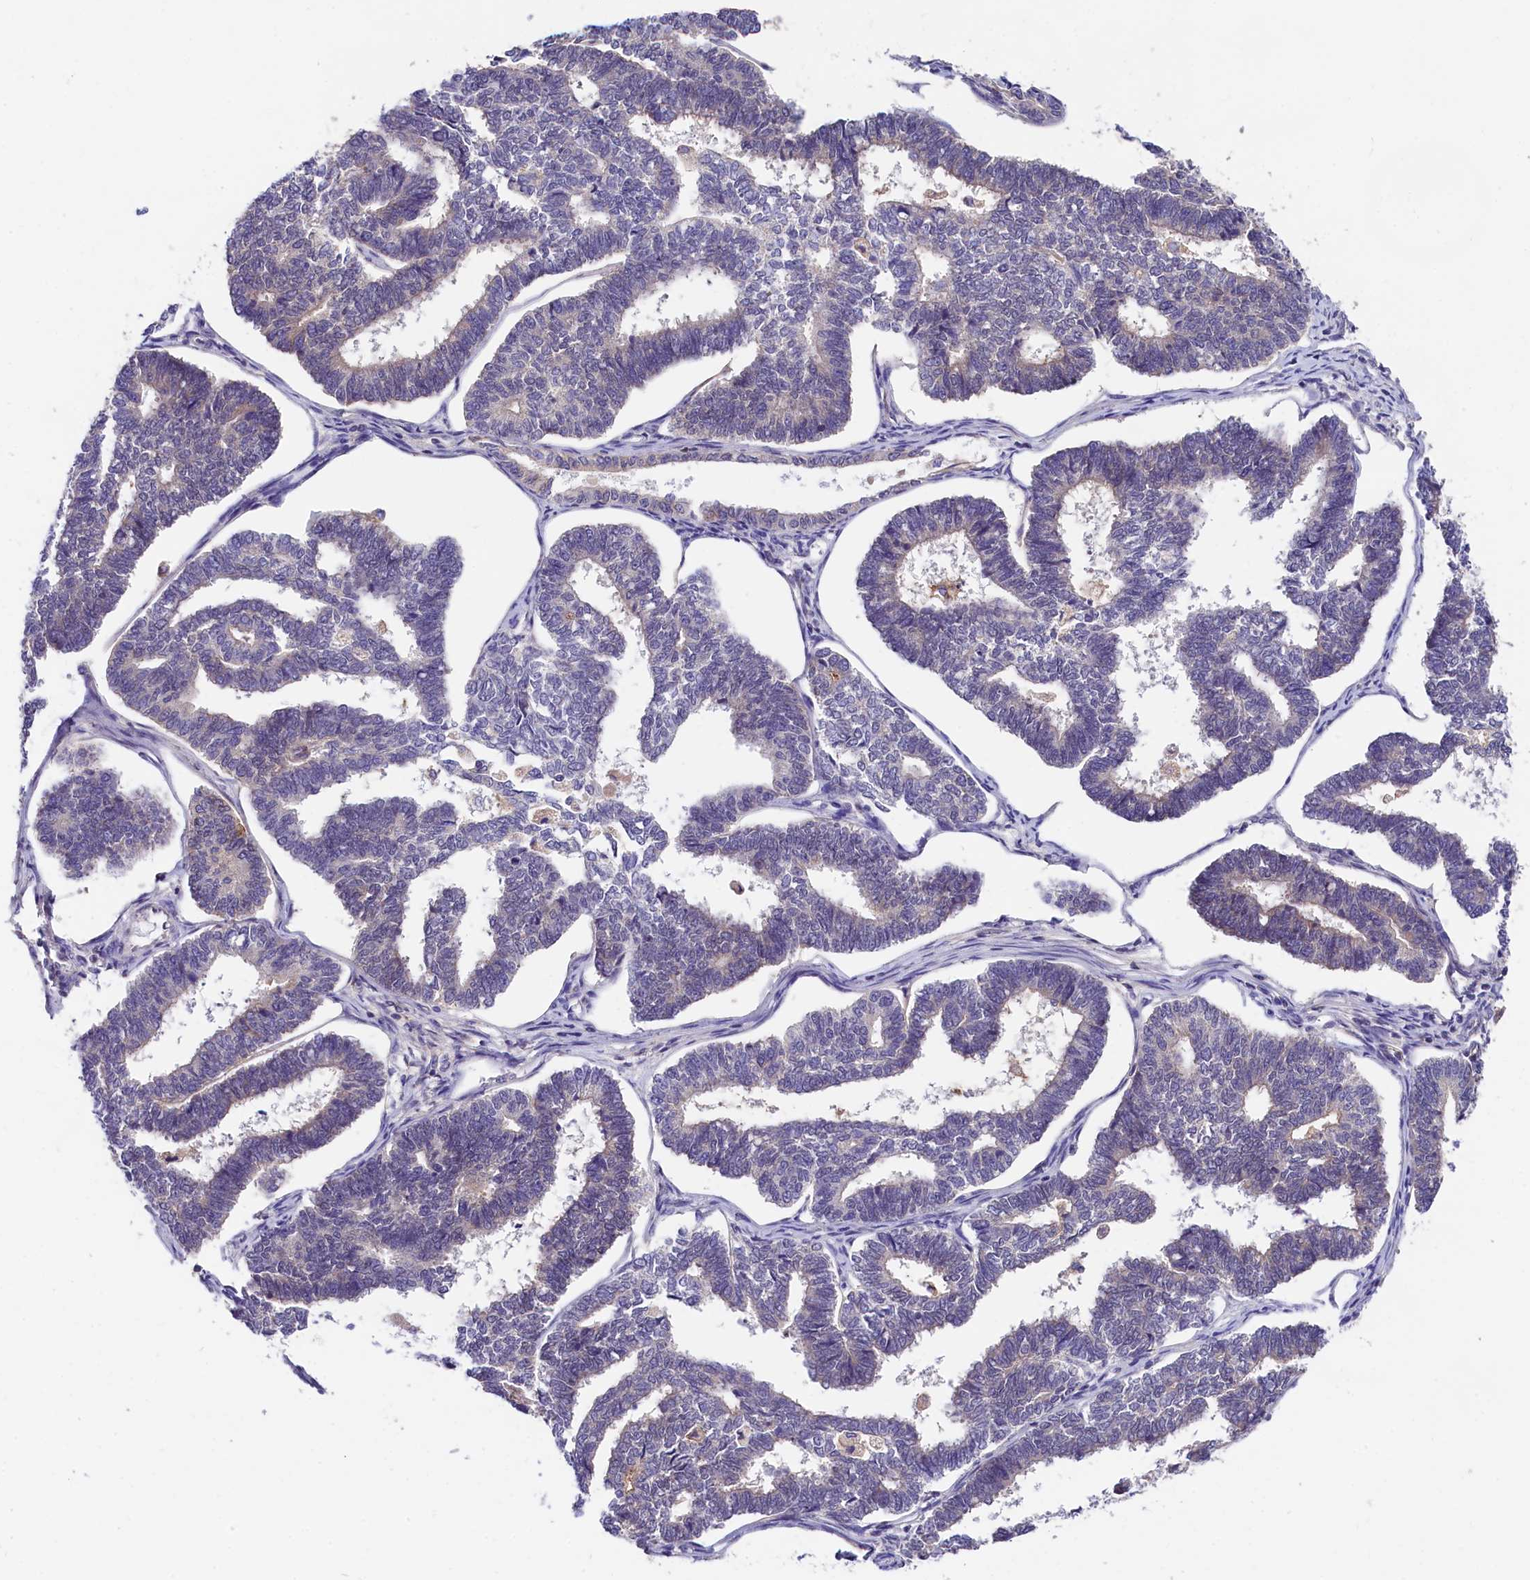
{"staining": {"intensity": "negative", "quantity": "none", "location": "none"}, "tissue": "endometrial cancer", "cell_type": "Tumor cells", "image_type": "cancer", "snomed": [{"axis": "morphology", "description": "Adenocarcinoma, NOS"}, {"axis": "topography", "description": "Endometrium"}], "caption": "This photomicrograph is of endometrial cancer (adenocarcinoma) stained with immunohistochemistry to label a protein in brown with the nuclei are counter-stained blue. There is no positivity in tumor cells. (Brightfield microscopy of DAB IHC at high magnification).", "gene": "OAS3", "patient": {"sex": "female", "age": 70}}